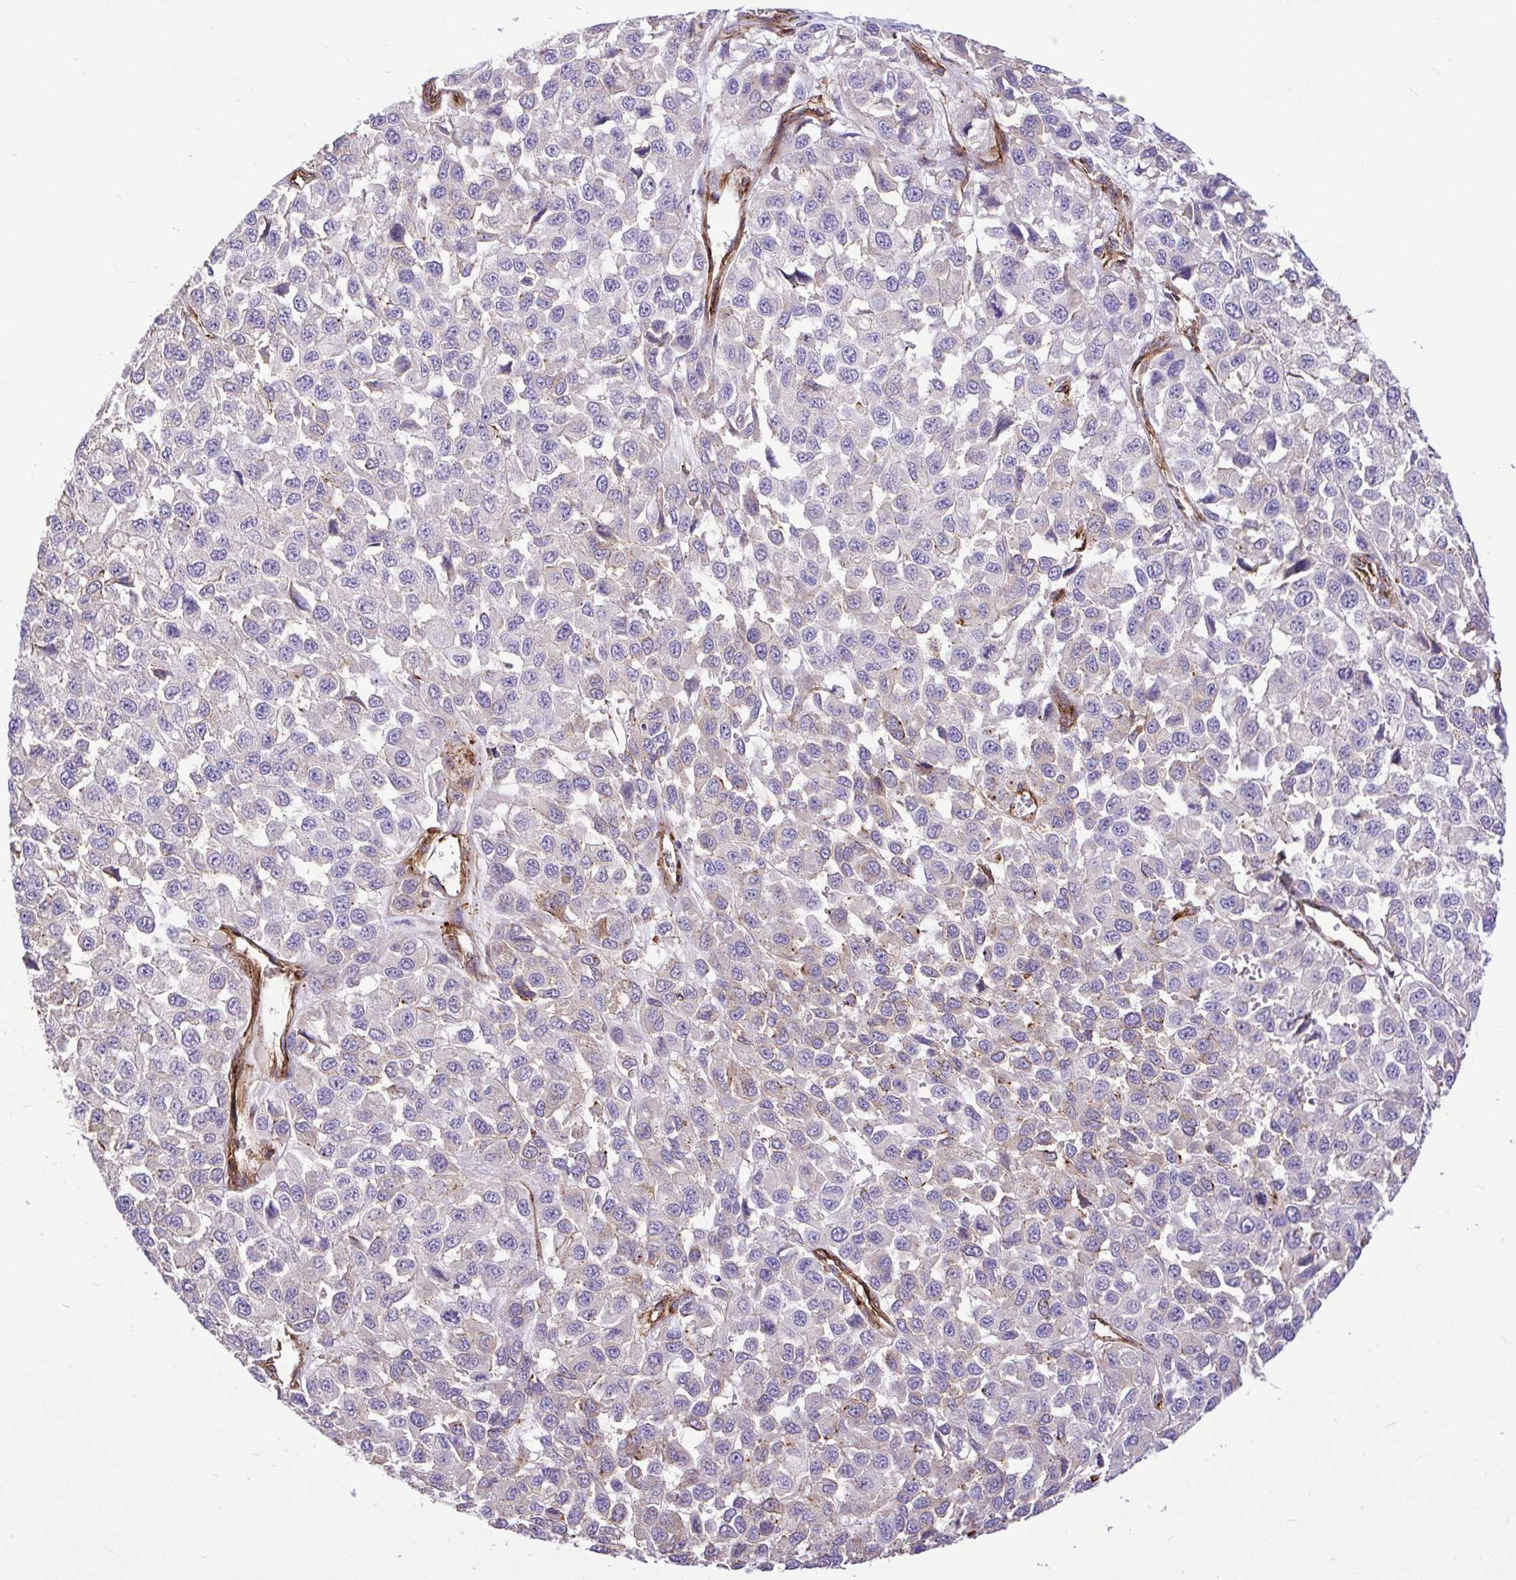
{"staining": {"intensity": "negative", "quantity": "none", "location": "none"}, "tissue": "melanoma", "cell_type": "Tumor cells", "image_type": "cancer", "snomed": [{"axis": "morphology", "description": "Malignant melanoma, NOS"}, {"axis": "topography", "description": "Skin"}], "caption": "The histopathology image exhibits no significant expression in tumor cells of malignant melanoma.", "gene": "PTPRK", "patient": {"sex": "male", "age": 62}}